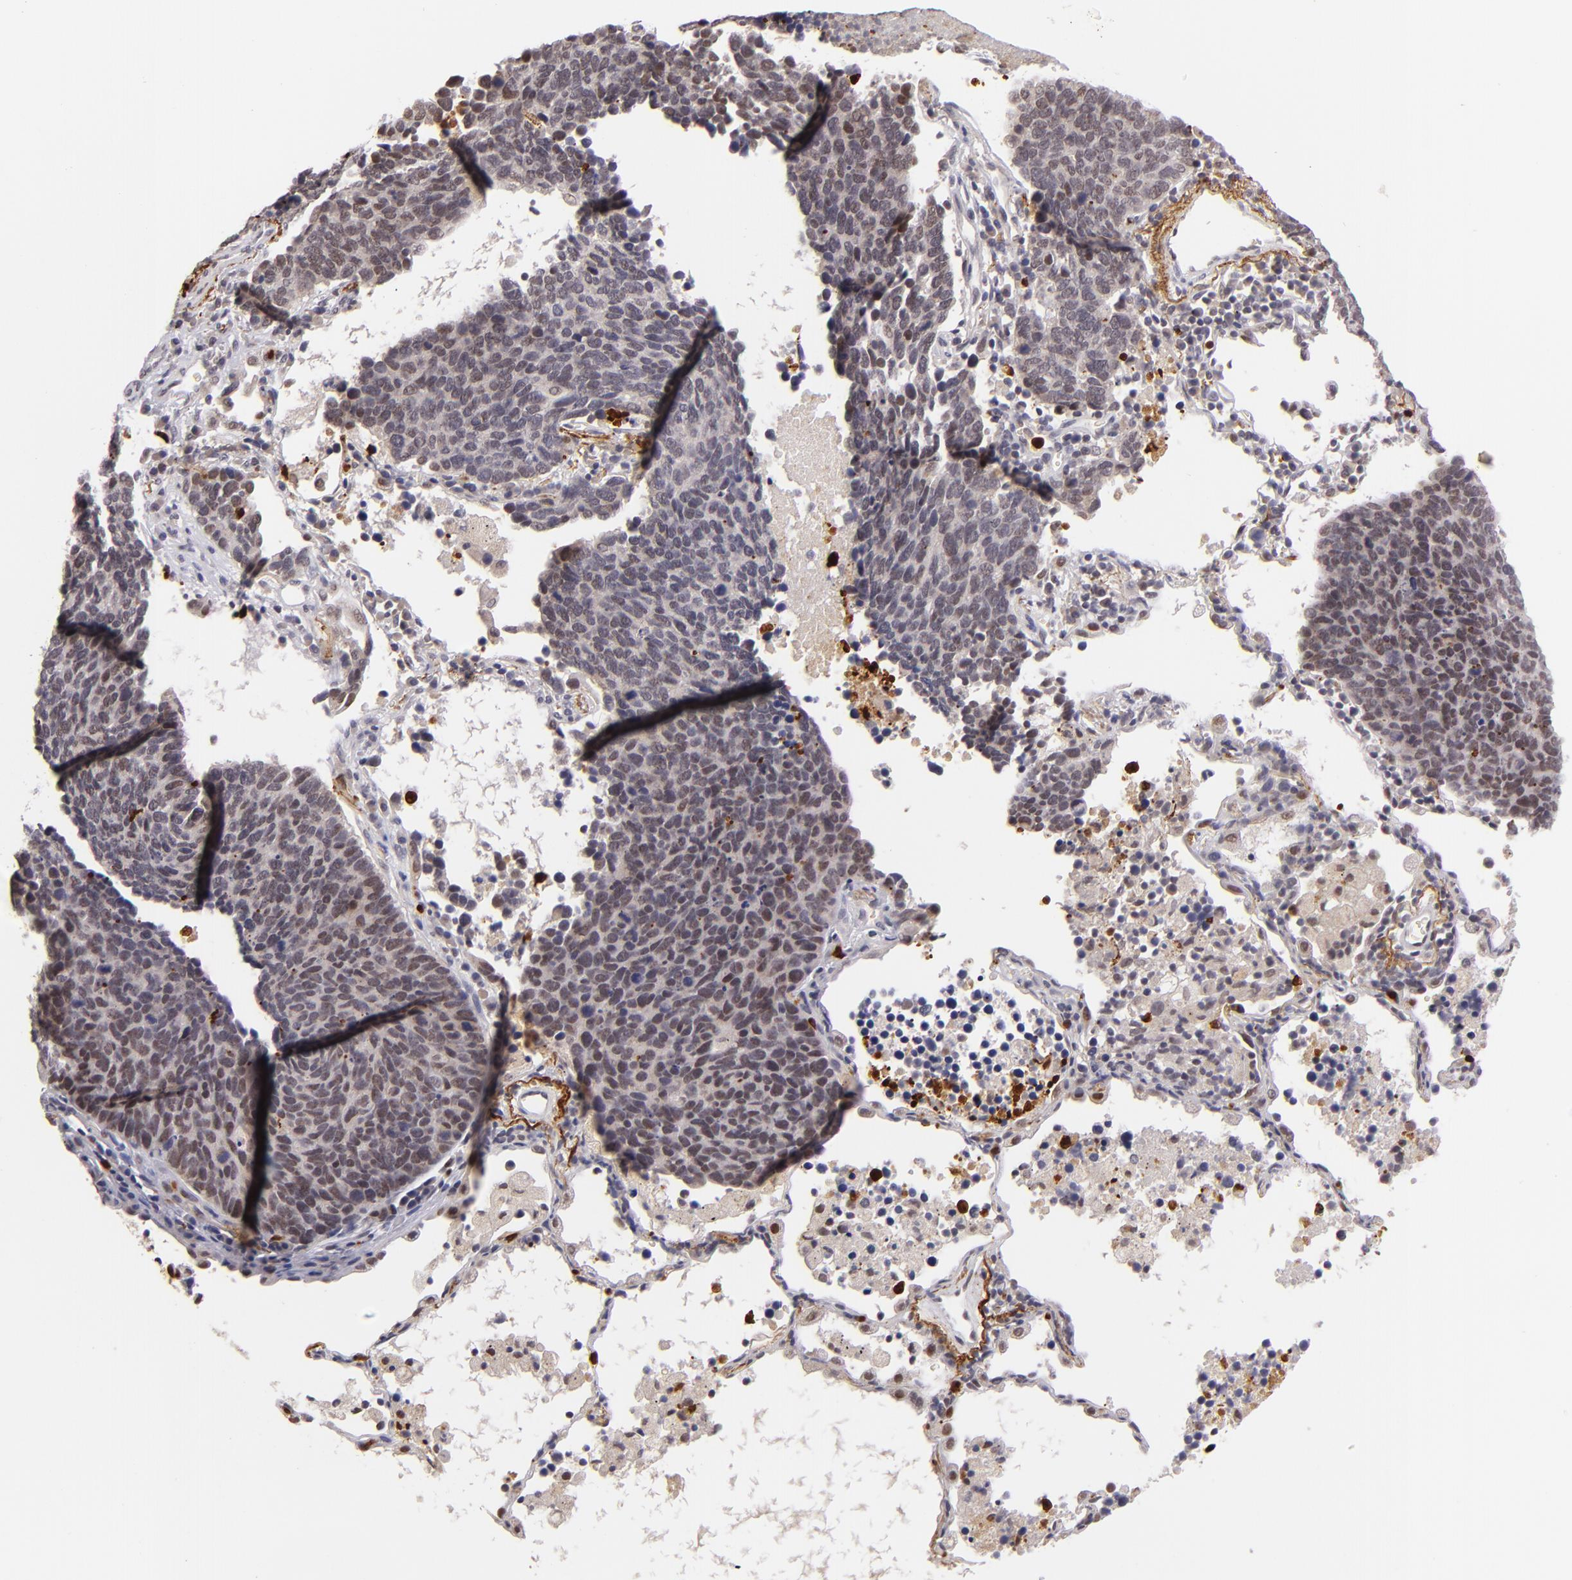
{"staining": {"intensity": "weak", "quantity": "<25%", "location": "cytoplasmic/membranous,nuclear"}, "tissue": "lung cancer", "cell_type": "Tumor cells", "image_type": "cancer", "snomed": [{"axis": "morphology", "description": "Neoplasm, malignant, NOS"}, {"axis": "topography", "description": "Lung"}], "caption": "A histopathology image of human lung cancer is negative for staining in tumor cells.", "gene": "RXRG", "patient": {"sex": "female", "age": 75}}